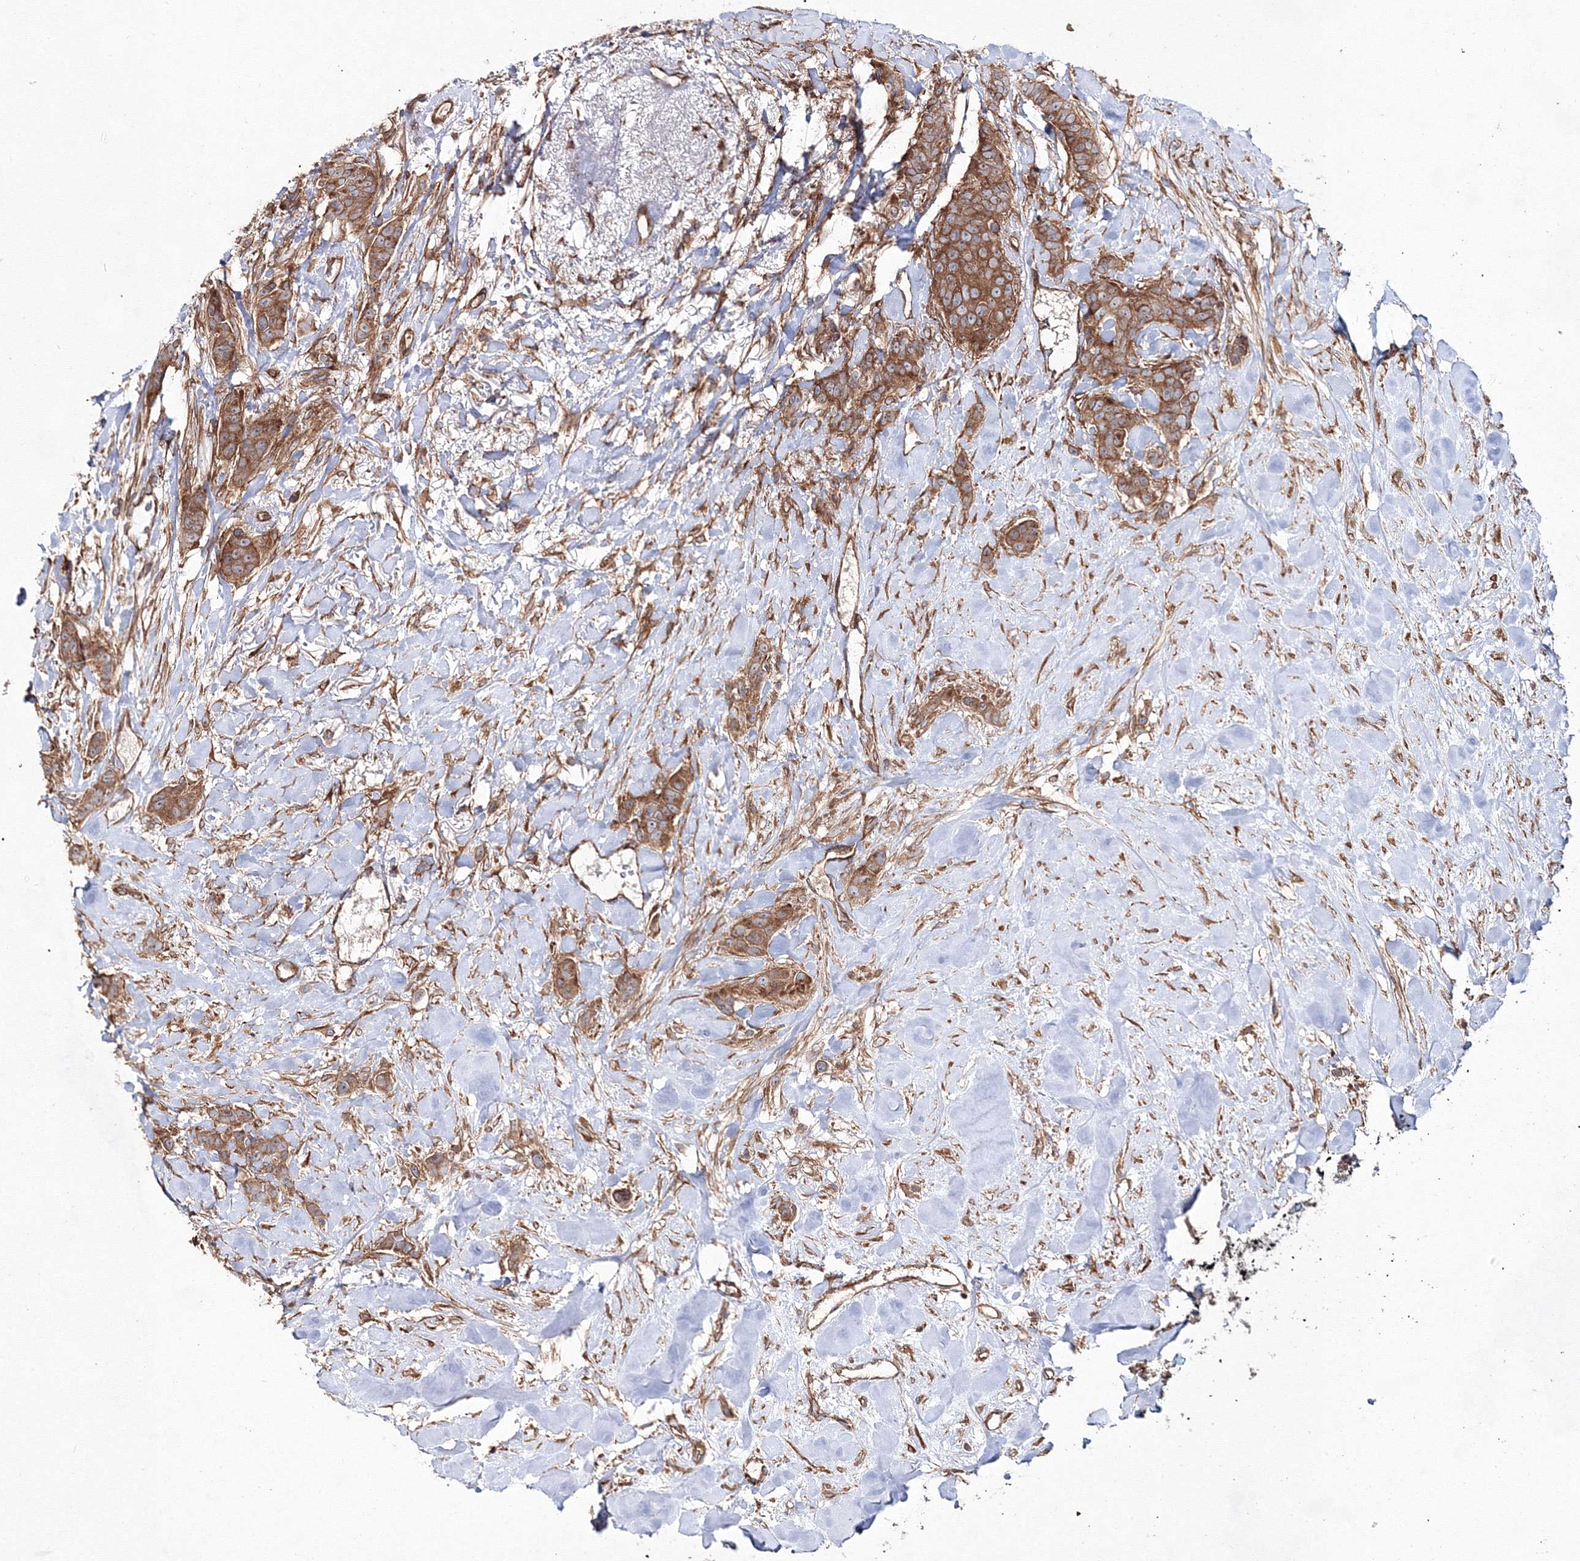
{"staining": {"intensity": "moderate", "quantity": ">75%", "location": "cytoplasmic/membranous"}, "tissue": "breast cancer", "cell_type": "Tumor cells", "image_type": "cancer", "snomed": [{"axis": "morphology", "description": "Duct carcinoma"}, {"axis": "topography", "description": "Breast"}], "caption": "Immunohistochemistry (IHC) histopathology image of neoplastic tissue: human infiltrating ductal carcinoma (breast) stained using immunohistochemistry exhibits medium levels of moderate protein expression localized specifically in the cytoplasmic/membranous of tumor cells, appearing as a cytoplasmic/membranous brown color.", "gene": "EXOC6", "patient": {"sex": "female", "age": 40}}